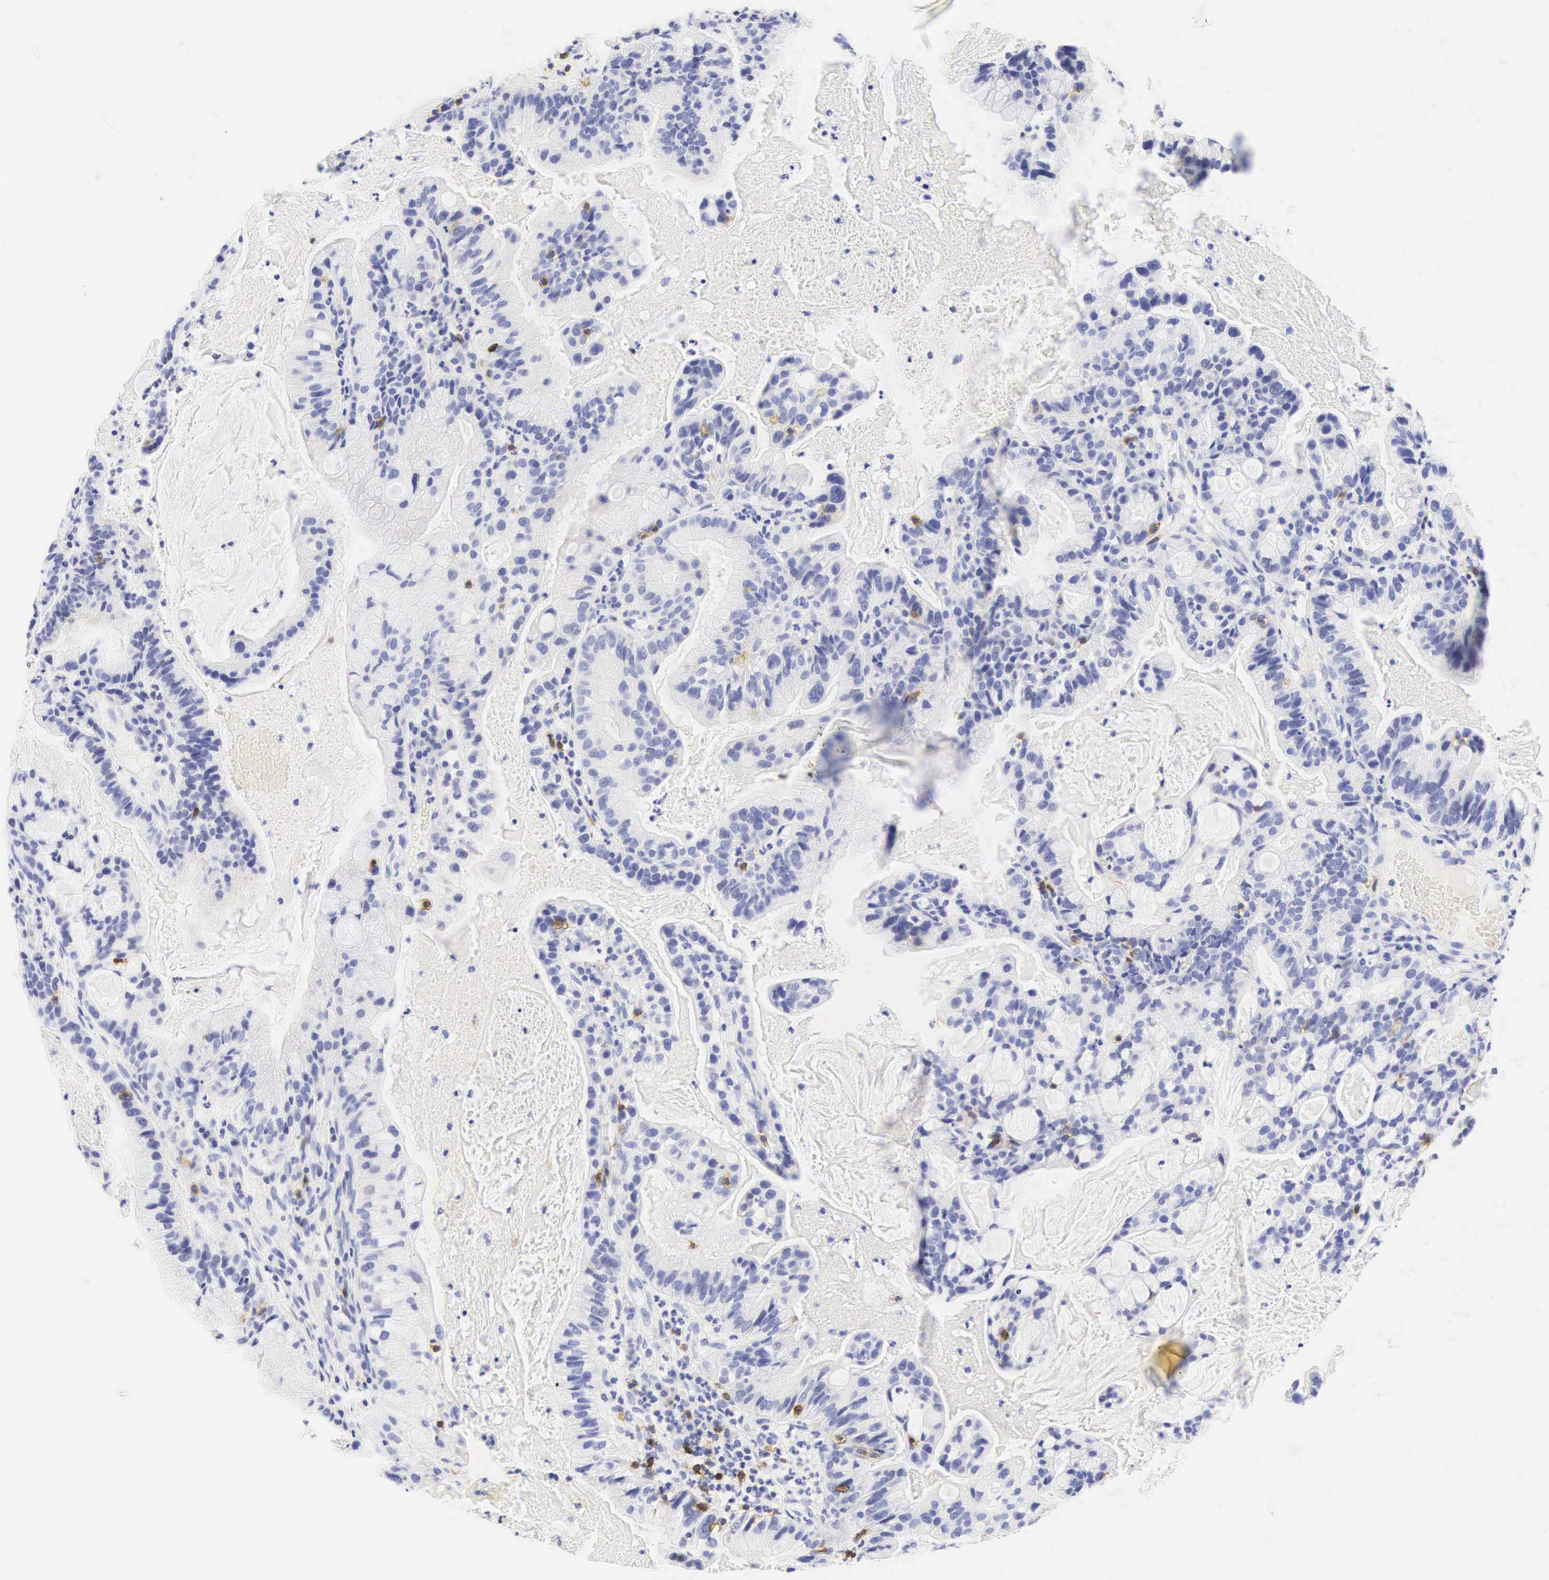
{"staining": {"intensity": "negative", "quantity": "none", "location": "none"}, "tissue": "cervical cancer", "cell_type": "Tumor cells", "image_type": "cancer", "snomed": [{"axis": "morphology", "description": "Adenocarcinoma, NOS"}, {"axis": "topography", "description": "Cervix"}], "caption": "DAB immunohistochemical staining of adenocarcinoma (cervical) exhibits no significant expression in tumor cells.", "gene": "CD8A", "patient": {"sex": "female", "age": 41}}